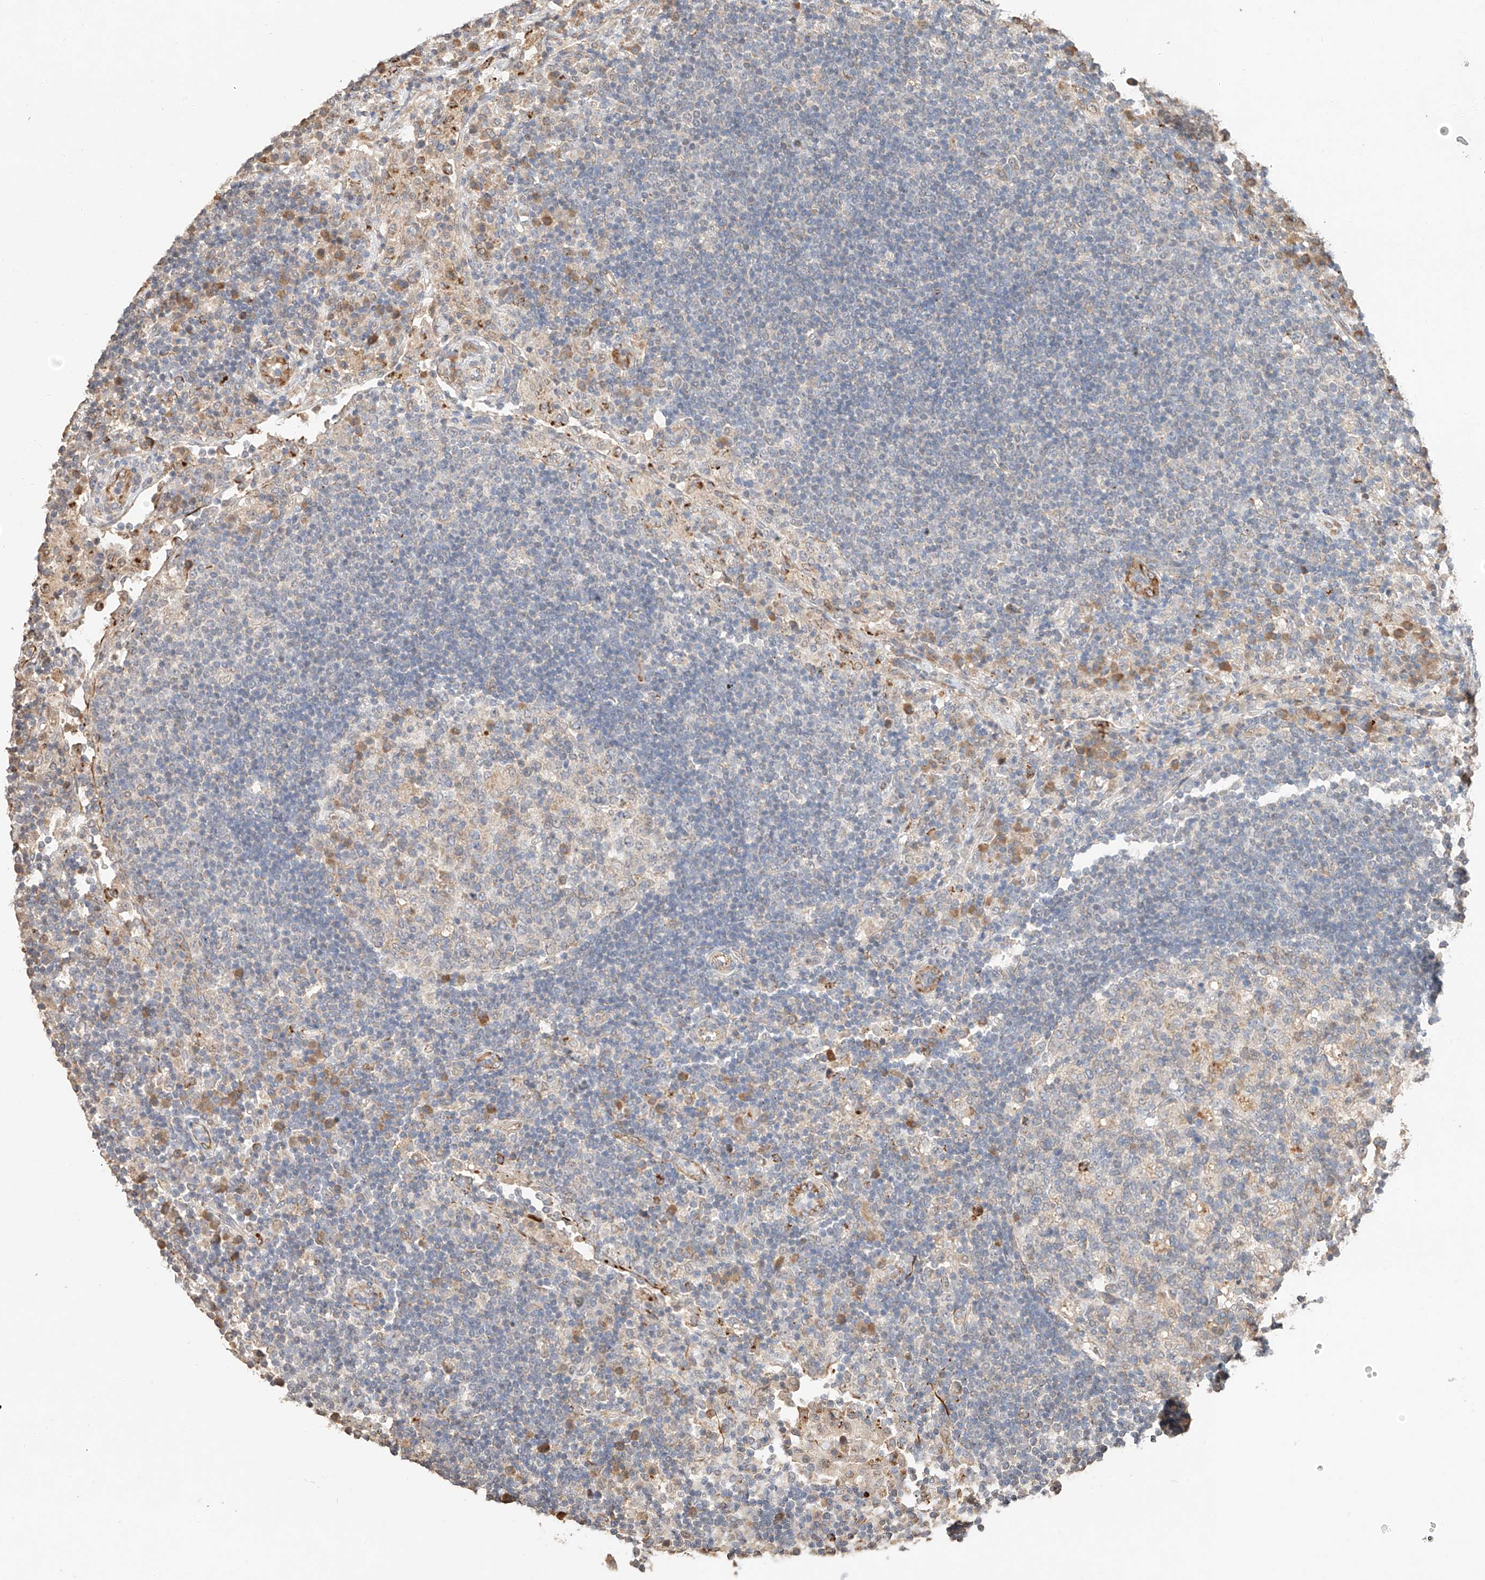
{"staining": {"intensity": "moderate", "quantity": "<25%", "location": "cytoplasmic/membranous"}, "tissue": "lymph node", "cell_type": "Germinal center cells", "image_type": "normal", "snomed": [{"axis": "morphology", "description": "Normal tissue, NOS"}, {"axis": "topography", "description": "Lymph node"}], "caption": "The histopathology image displays staining of benign lymph node, revealing moderate cytoplasmic/membranous protein positivity (brown color) within germinal center cells.", "gene": "SUSD6", "patient": {"sex": "female", "age": 53}}